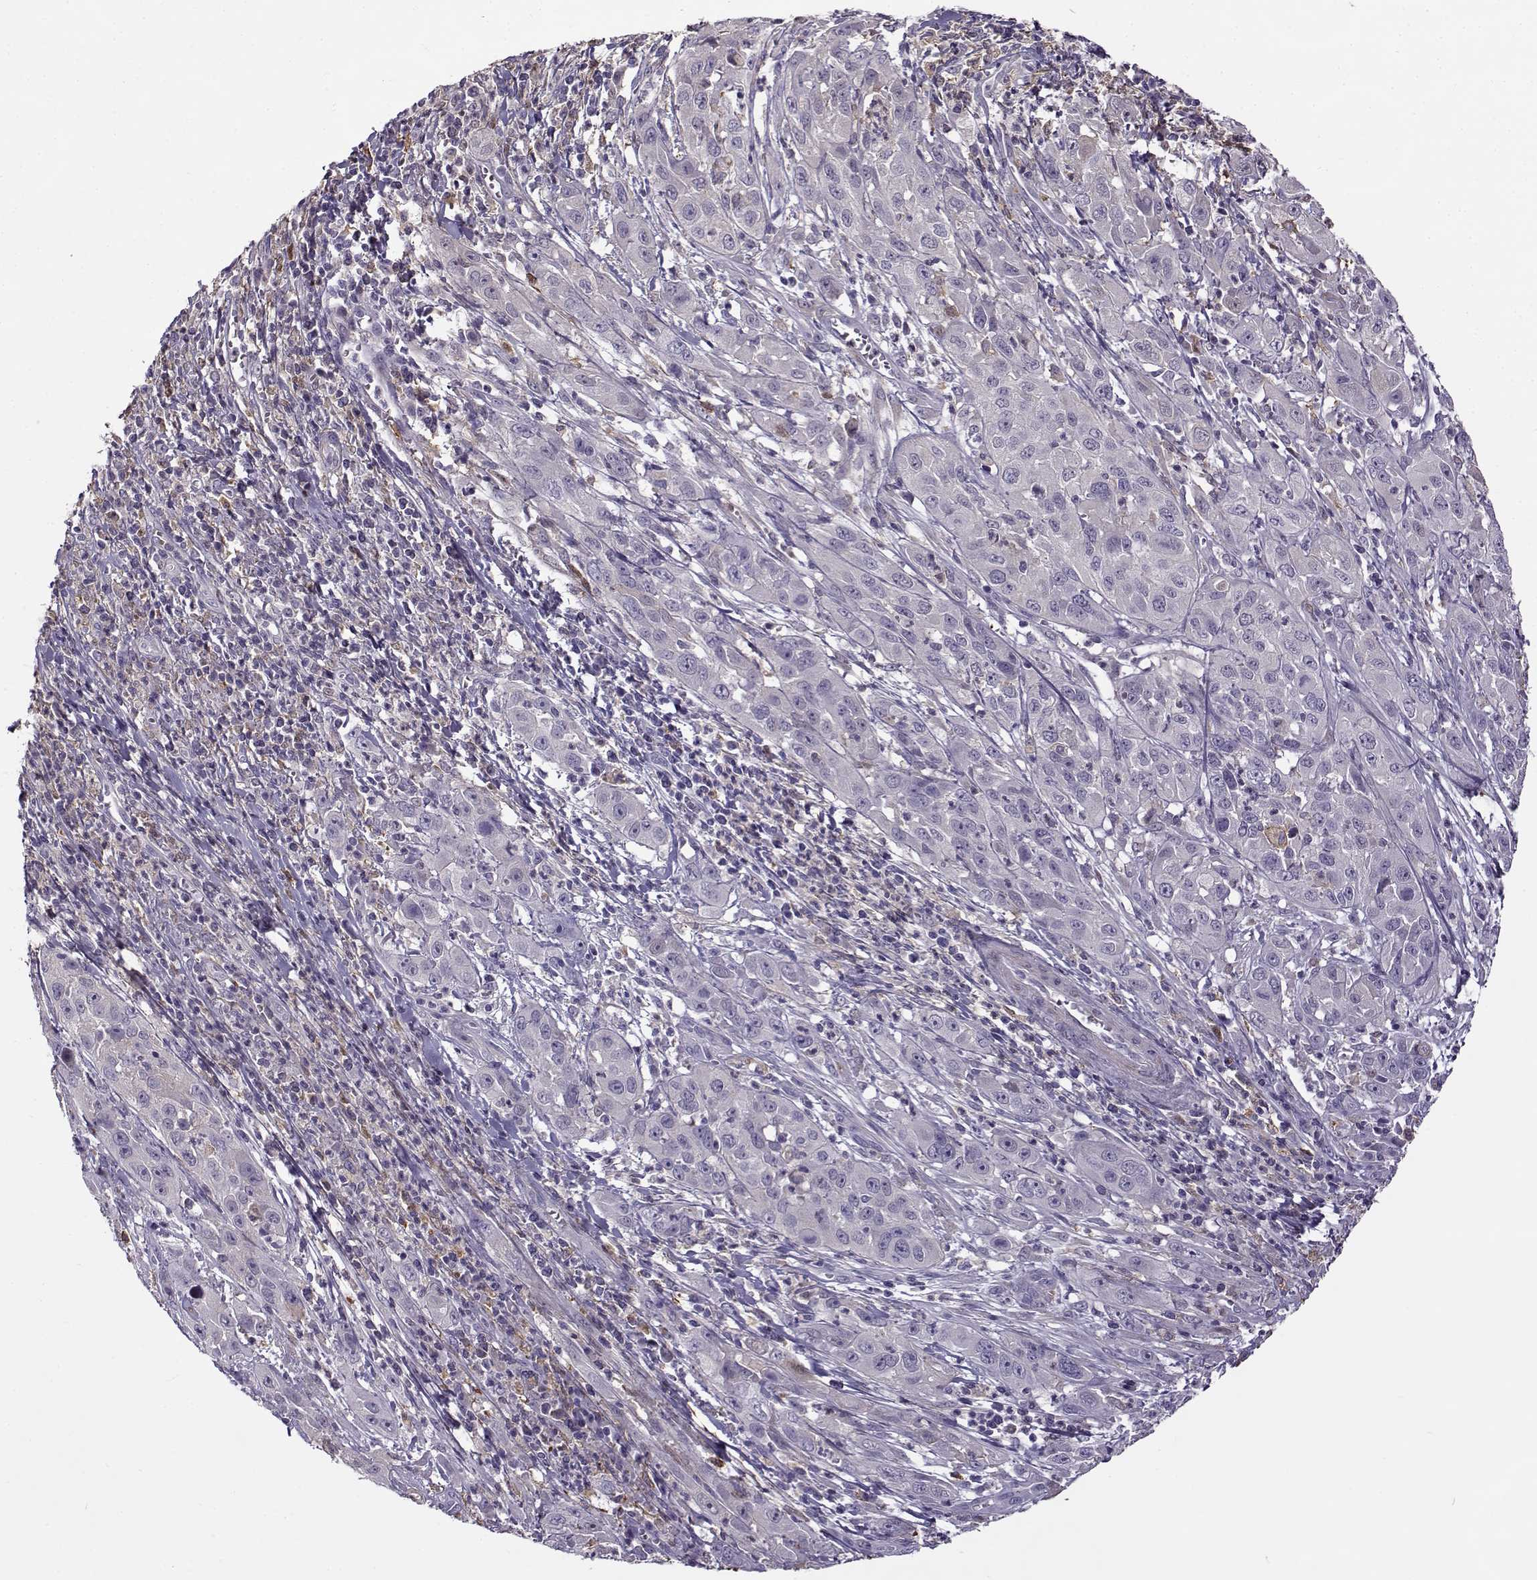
{"staining": {"intensity": "negative", "quantity": "none", "location": "none"}, "tissue": "cervical cancer", "cell_type": "Tumor cells", "image_type": "cancer", "snomed": [{"axis": "morphology", "description": "Squamous cell carcinoma, NOS"}, {"axis": "topography", "description": "Cervix"}], "caption": "Tumor cells are negative for protein expression in human squamous cell carcinoma (cervical). (Stains: DAB immunohistochemistry (IHC) with hematoxylin counter stain, Microscopy: brightfield microscopy at high magnification).", "gene": "UCP3", "patient": {"sex": "female", "age": 32}}